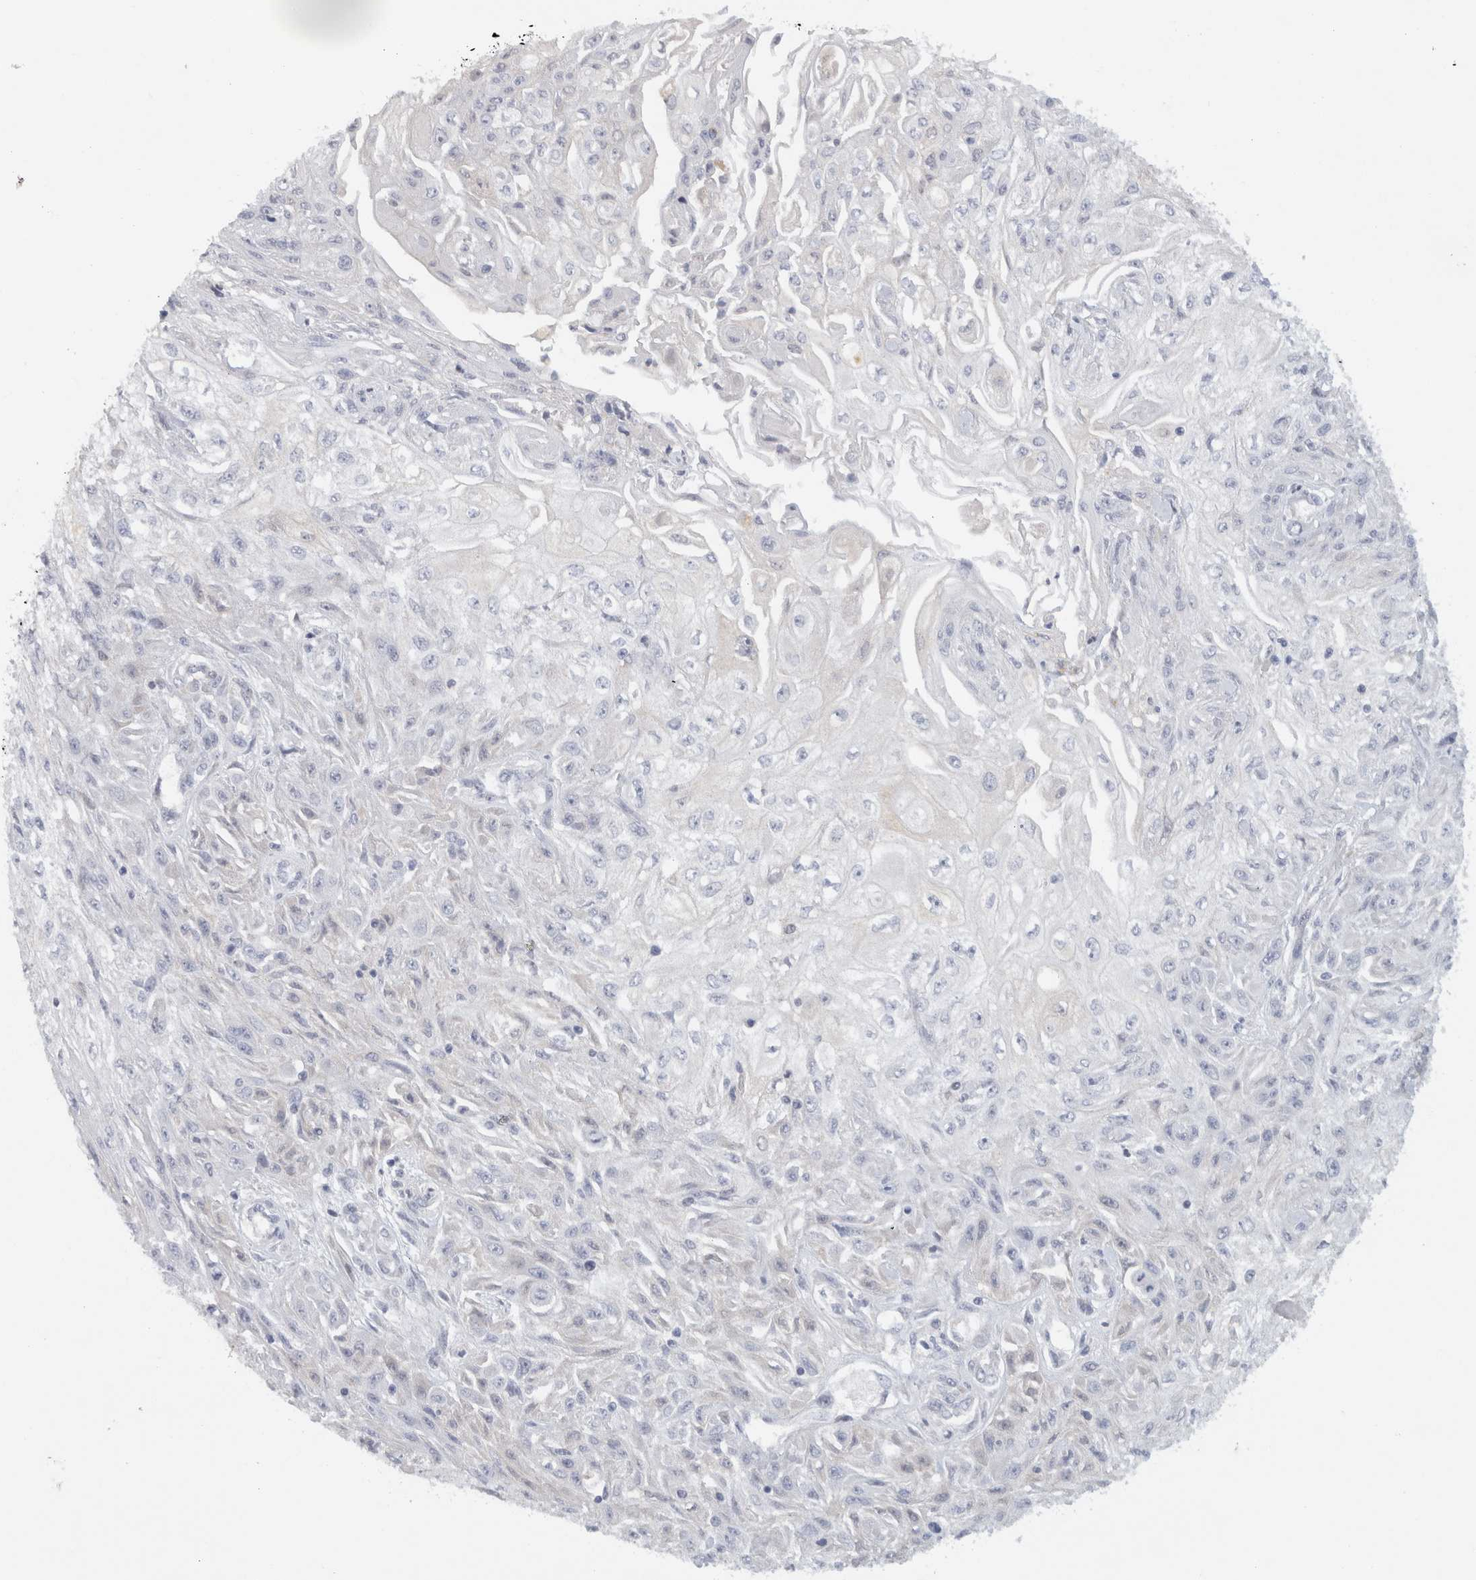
{"staining": {"intensity": "negative", "quantity": "none", "location": "none"}, "tissue": "skin cancer", "cell_type": "Tumor cells", "image_type": "cancer", "snomed": [{"axis": "morphology", "description": "Squamous cell carcinoma, NOS"}, {"axis": "morphology", "description": "Squamous cell carcinoma, metastatic, NOS"}, {"axis": "topography", "description": "Skin"}, {"axis": "topography", "description": "Lymph node"}], "caption": "A high-resolution micrograph shows IHC staining of skin cancer, which displays no significant positivity in tumor cells.", "gene": "STK31", "patient": {"sex": "male", "age": 75}}